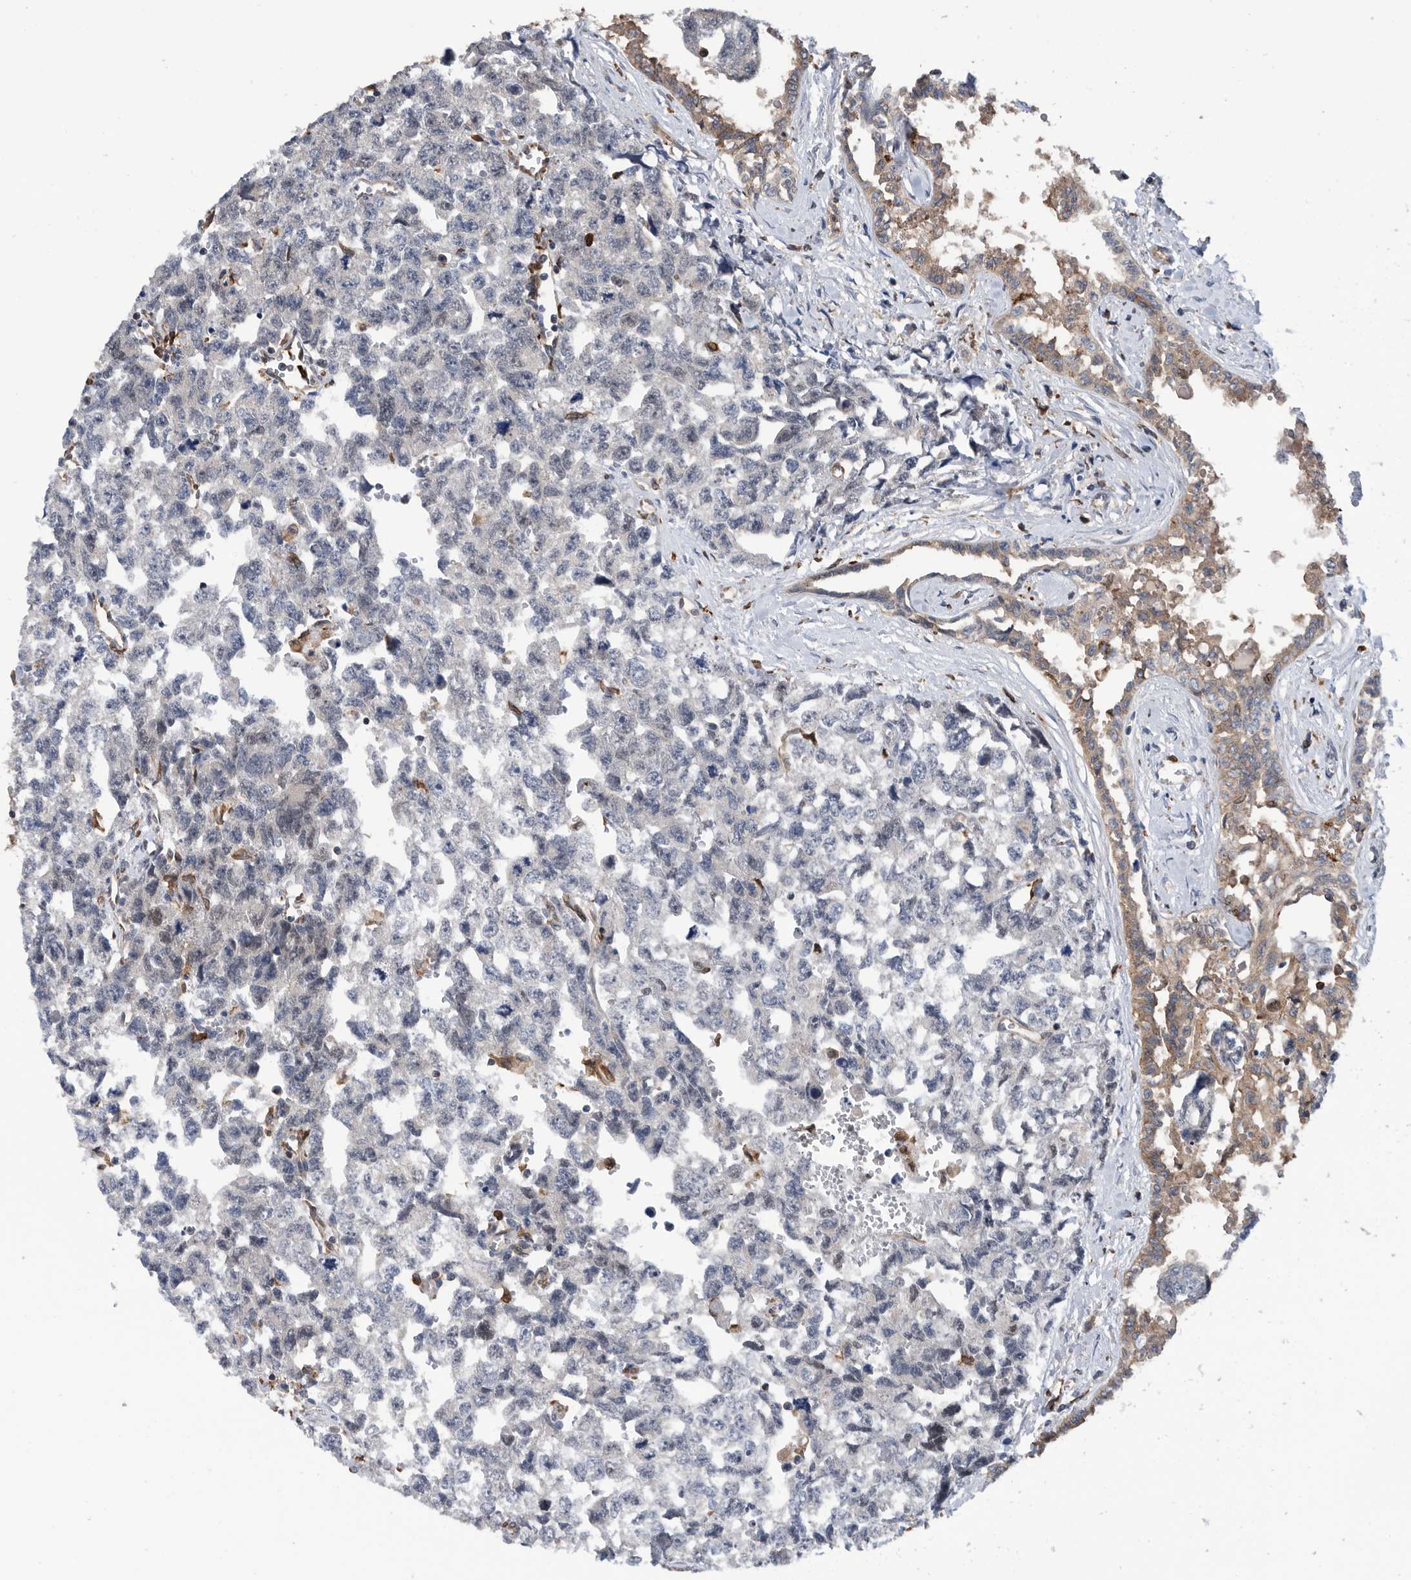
{"staining": {"intensity": "negative", "quantity": "none", "location": "none"}, "tissue": "testis cancer", "cell_type": "Tumor cells", "image_type": "cancer", "snomed": [{"axis": "morphology", "description": "Carcinoma, Embryonal, NOS"}, {"axis": "topography", "description": "Testis"}], "caption": "DAB (3,3'-diaminobenzidine) immunohistochemical staining of human testis cancer (embryonal carcinoma) shows no significant expression in tumor cells.", "gene": "ATAD2", "patient": {"sex": "male", "age": 31}}